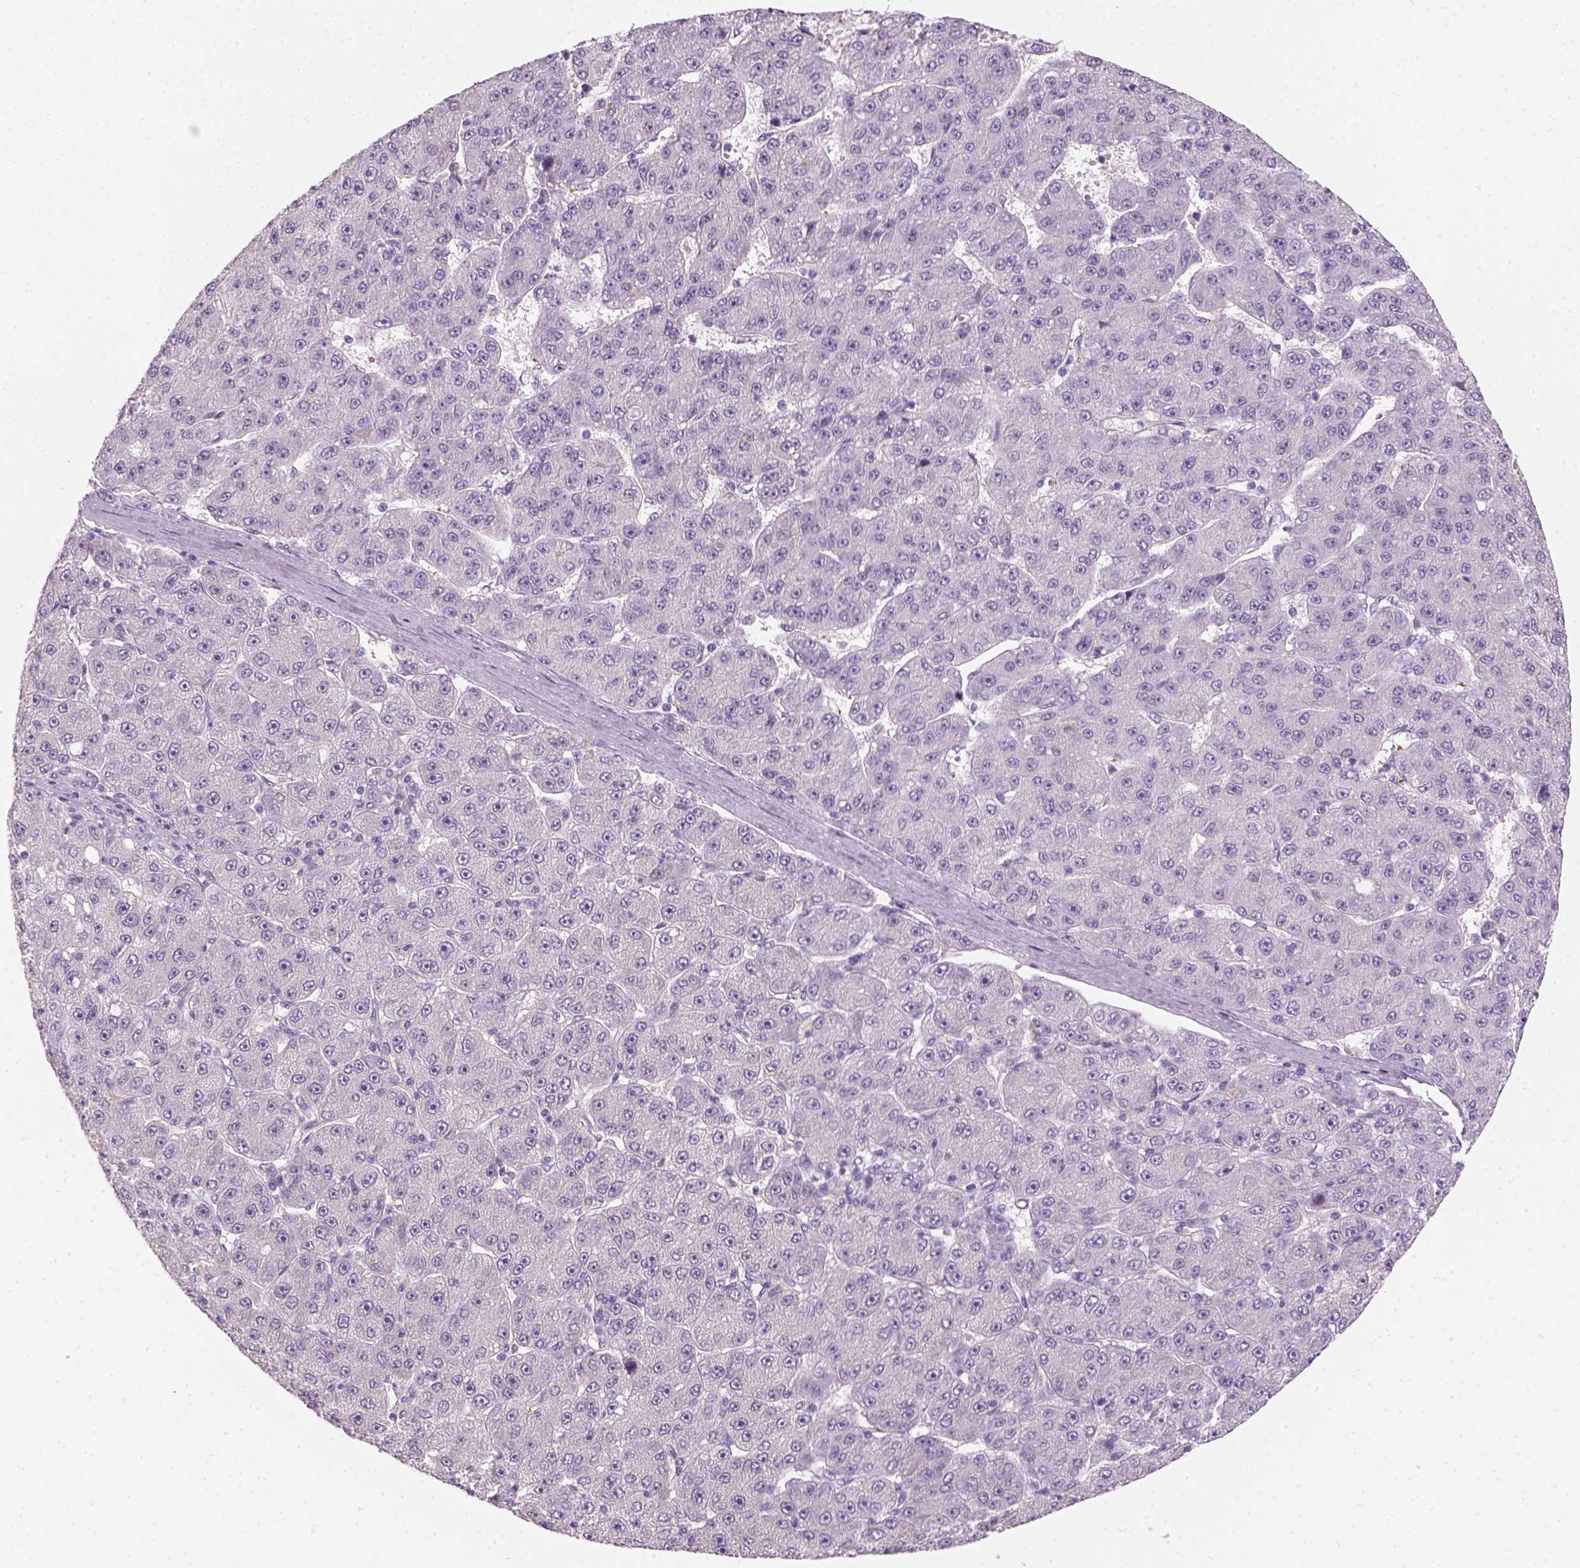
{"staining": {"intensity": "negative", "quantity": "none", "location": "none"}, "tissue": "liver cancer", "cell_type": "Tumor cells", "image_type": "cancer", "snomed": [{"axis": "morphology", "description": "Carcinoma, Hepatocellular, NOS"}, {"axis": "topography", "description": "Liver"}], "caption": "IHC of hepatocellular carcinoma (liver) exhibits no expression in tumor cells. (Immunohistochemistry (ihc), brightfield microscopy, high magnification).", "gene": "FAM163B", "patient": {"sex": "male", "age": 67}}